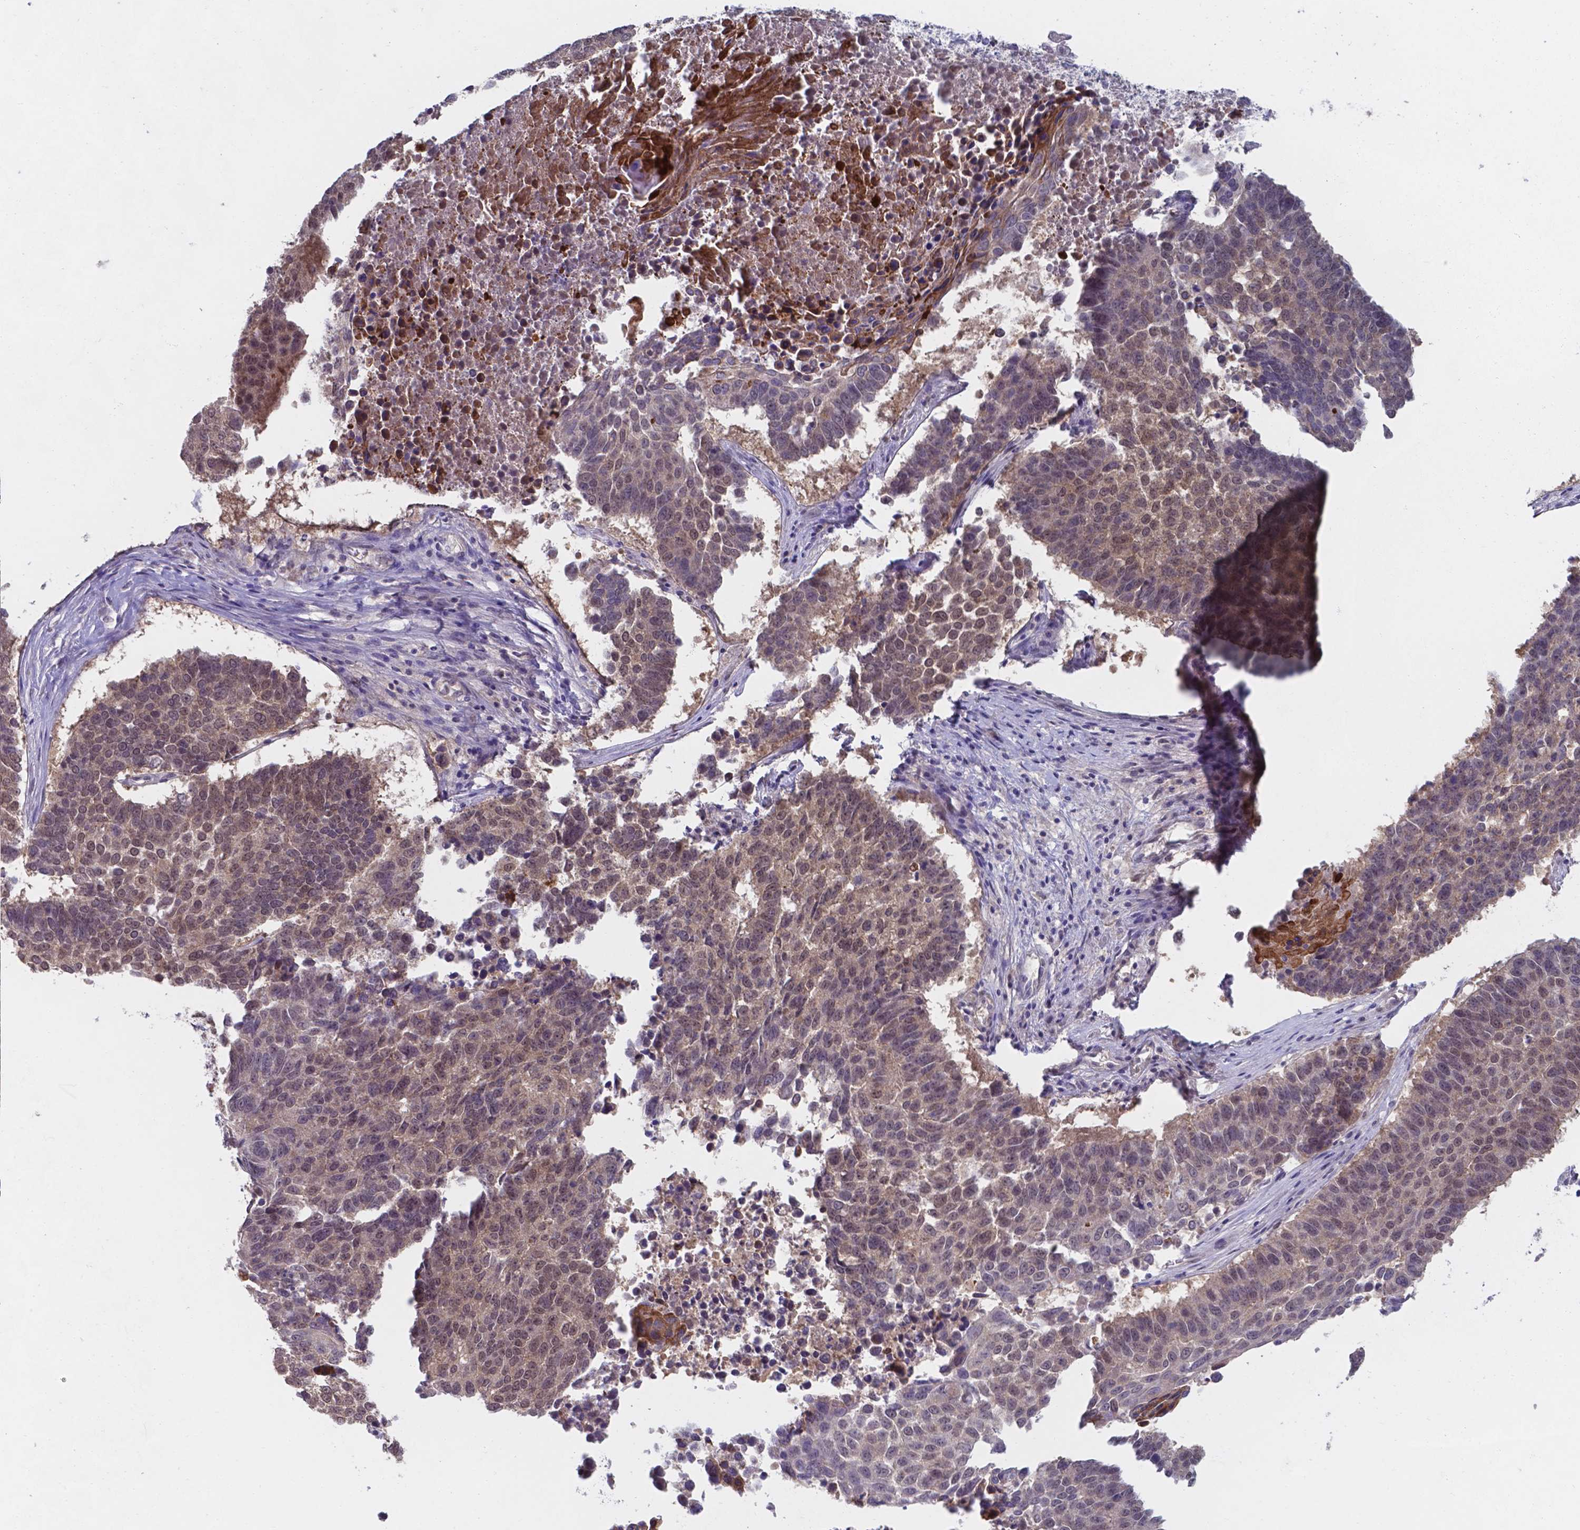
{"staining": {"intensity": "weak", "quantity": "25%-75%", "location": "cytoplasmic/membranous,nuclear"}, "tissue": "lung cancer", "cell_type": "Tumor cells", "image_type": "cancer", "snomed": [{"axis": "morphology", "description": "Squamous cell carcinoma, NOS"}, {"axis": "topography", "description": "Lung"}], "caption": "Immunohistochemical staining of lung cancer exhibits low levels of weak cytoplasmic/membranous and nuclear protein positivity in approximately 25%-75% of tumor cells. The staining was performed using DAB (3,3'-diaminobenzidine), with brown indicating positive protein expression. Nuclei are stained blue with hematoxylin.", "gene": "UBE2E2", "patient": {"sex": "male", "age": 73}}